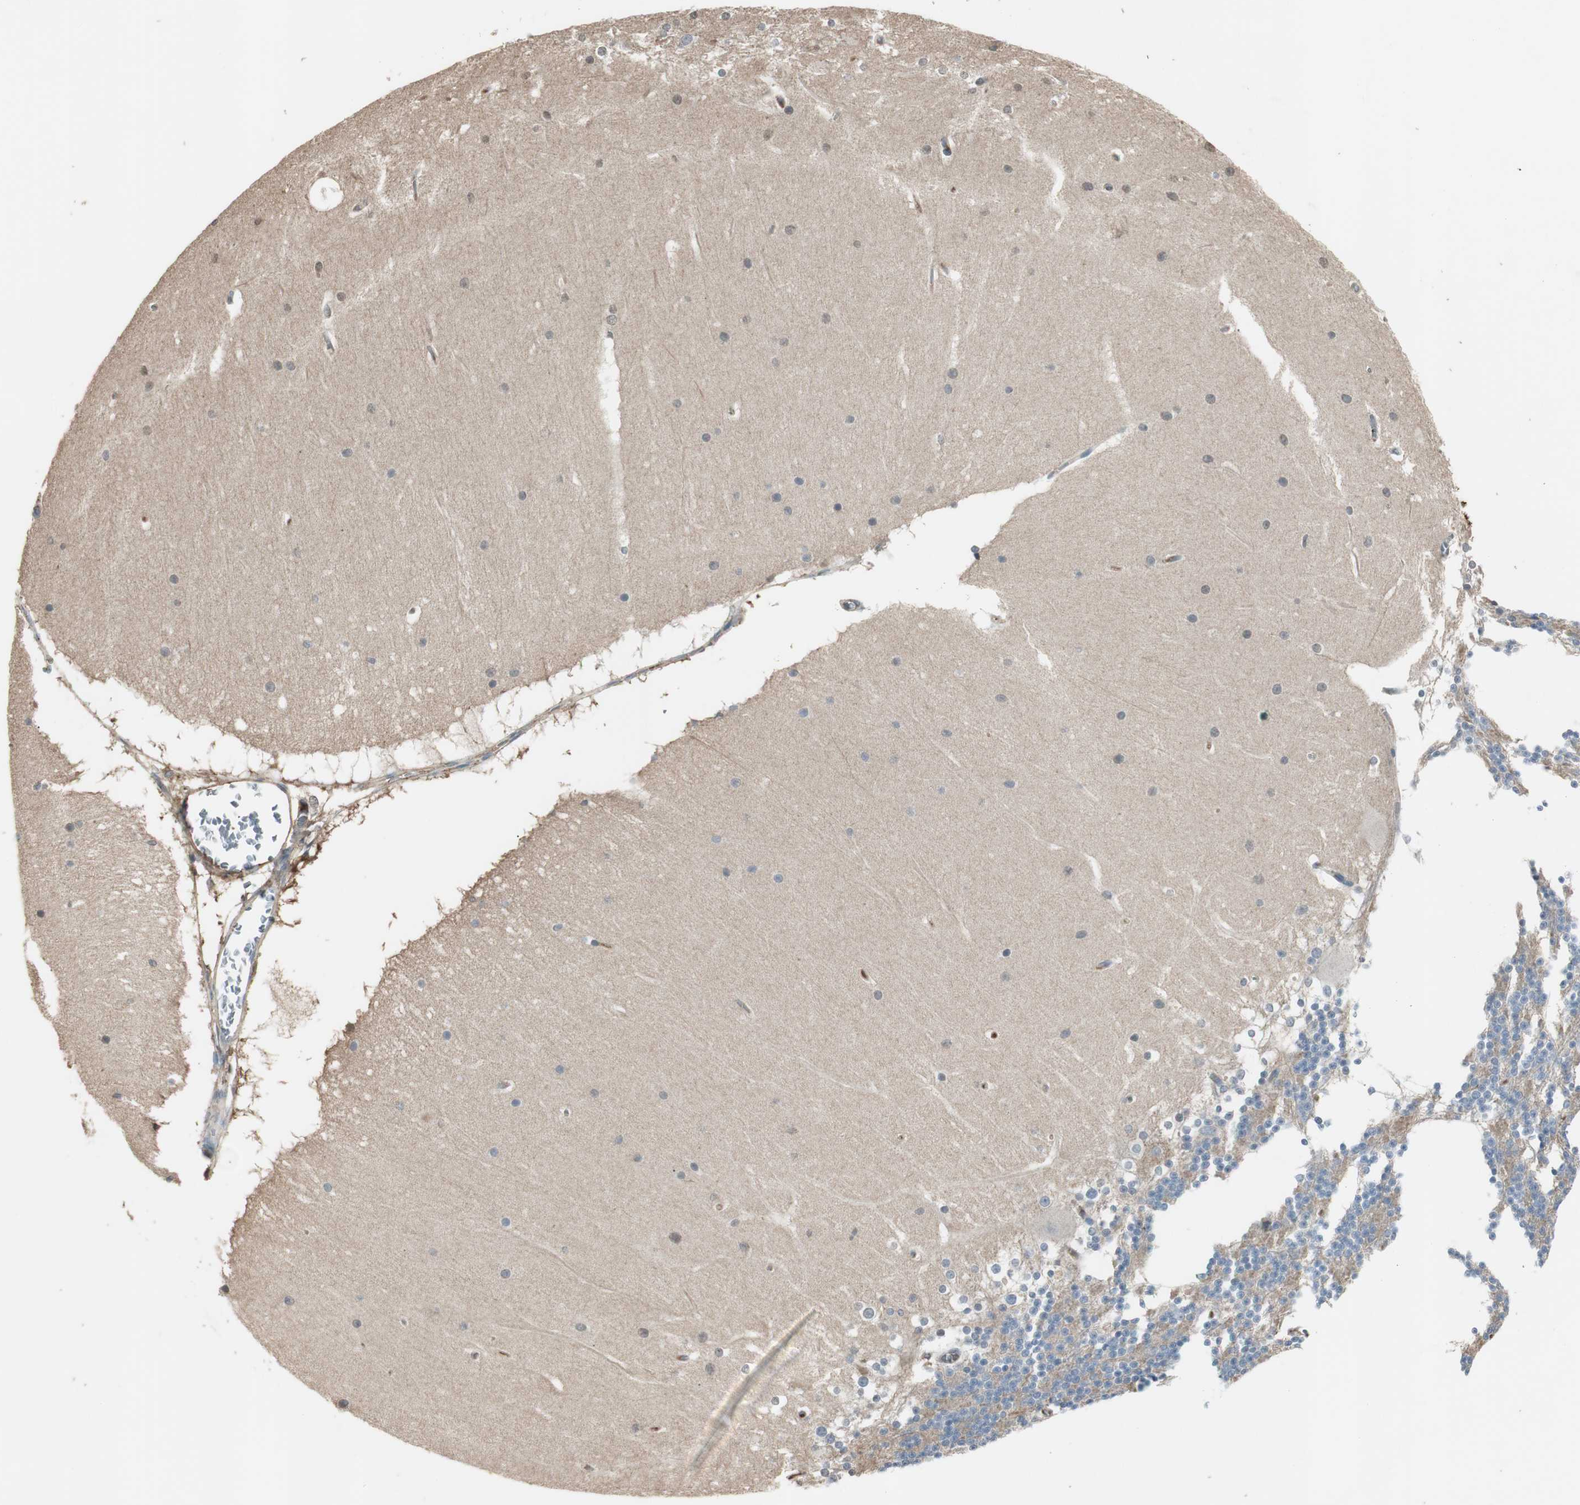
{"staining": {"intensity": "negative", "quantity": "none", "location": "none"}, "tissue": "cerebellum", "cell_type": "Cells in granular layer", "image_type": "normal", "snomed": [{"axis": "morphology", "description": "Normal tissue, NOS"}, {"axis": "topography", "description": "Cerebellum"}], "caption": "This is an immunohistochemistry histopathology image of normal human cerebellum. There is no staining in cells in granular layer.", "gene": "MMP14", "patient": {"sex": "female", "age": 19}}